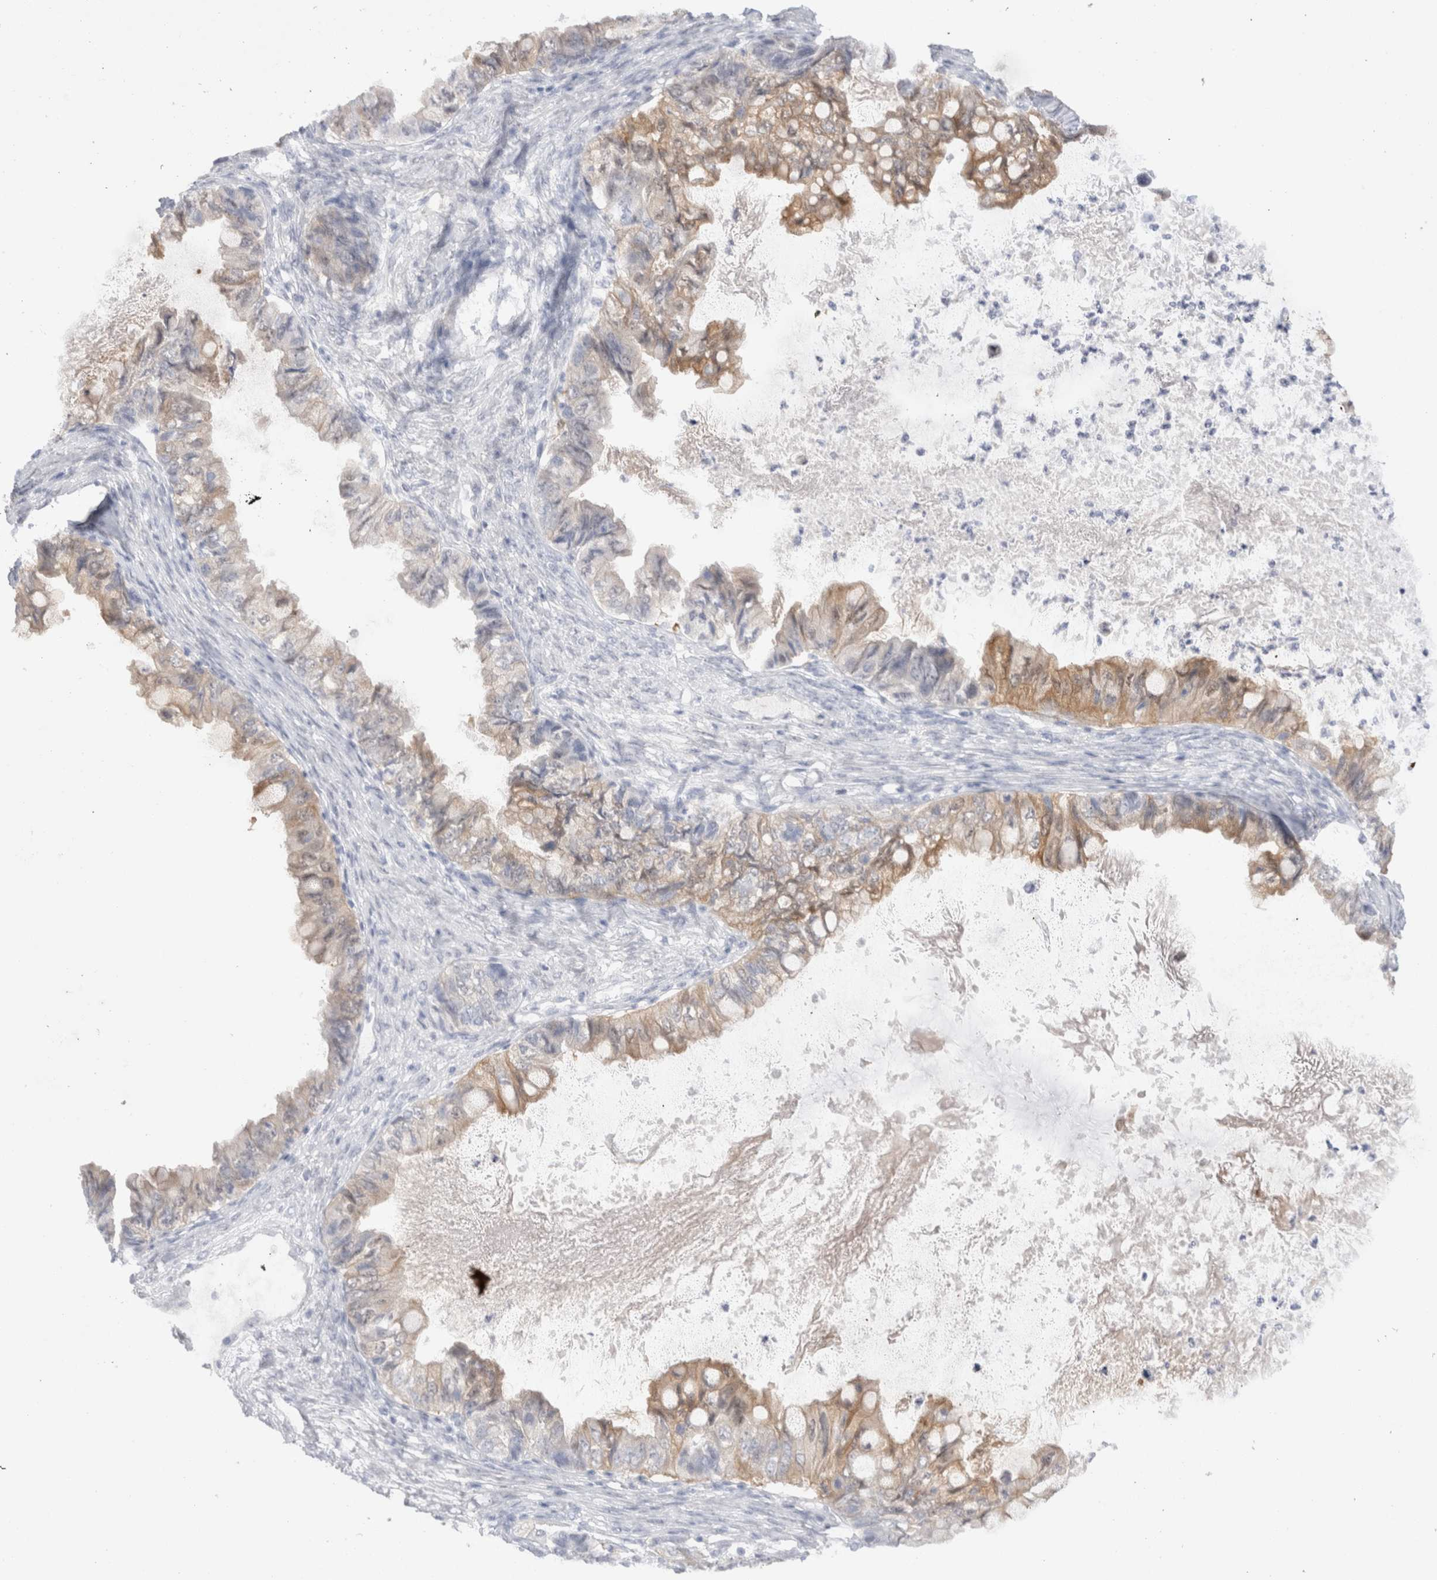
{"staining": {"intensity": "moderate", "quantity": "<25%", "location": "cytoplasmic/membranous"}, "tissue": "ovarian cancer", "cell_type": "Tumor cells", "image_type": "cancer", "snomed": [{"axis": "morphology", "description": "Cystadenocarcinoma, mucinous, NOS"}, {"axis": "topography", "description": "Ovary"}], "caption": "Immunohistochemical staining of mucinous cystadenocarcinoma (ovarian) reveals low levels of moderate cytoplasmic/membranous protein positivity in about <25% of tumor cells. (DAB IHC, brown staining for protein, blue staining for nuclei).", "gene": "NAPEPLD", "patient": {"sex": "female", "age": 80}}